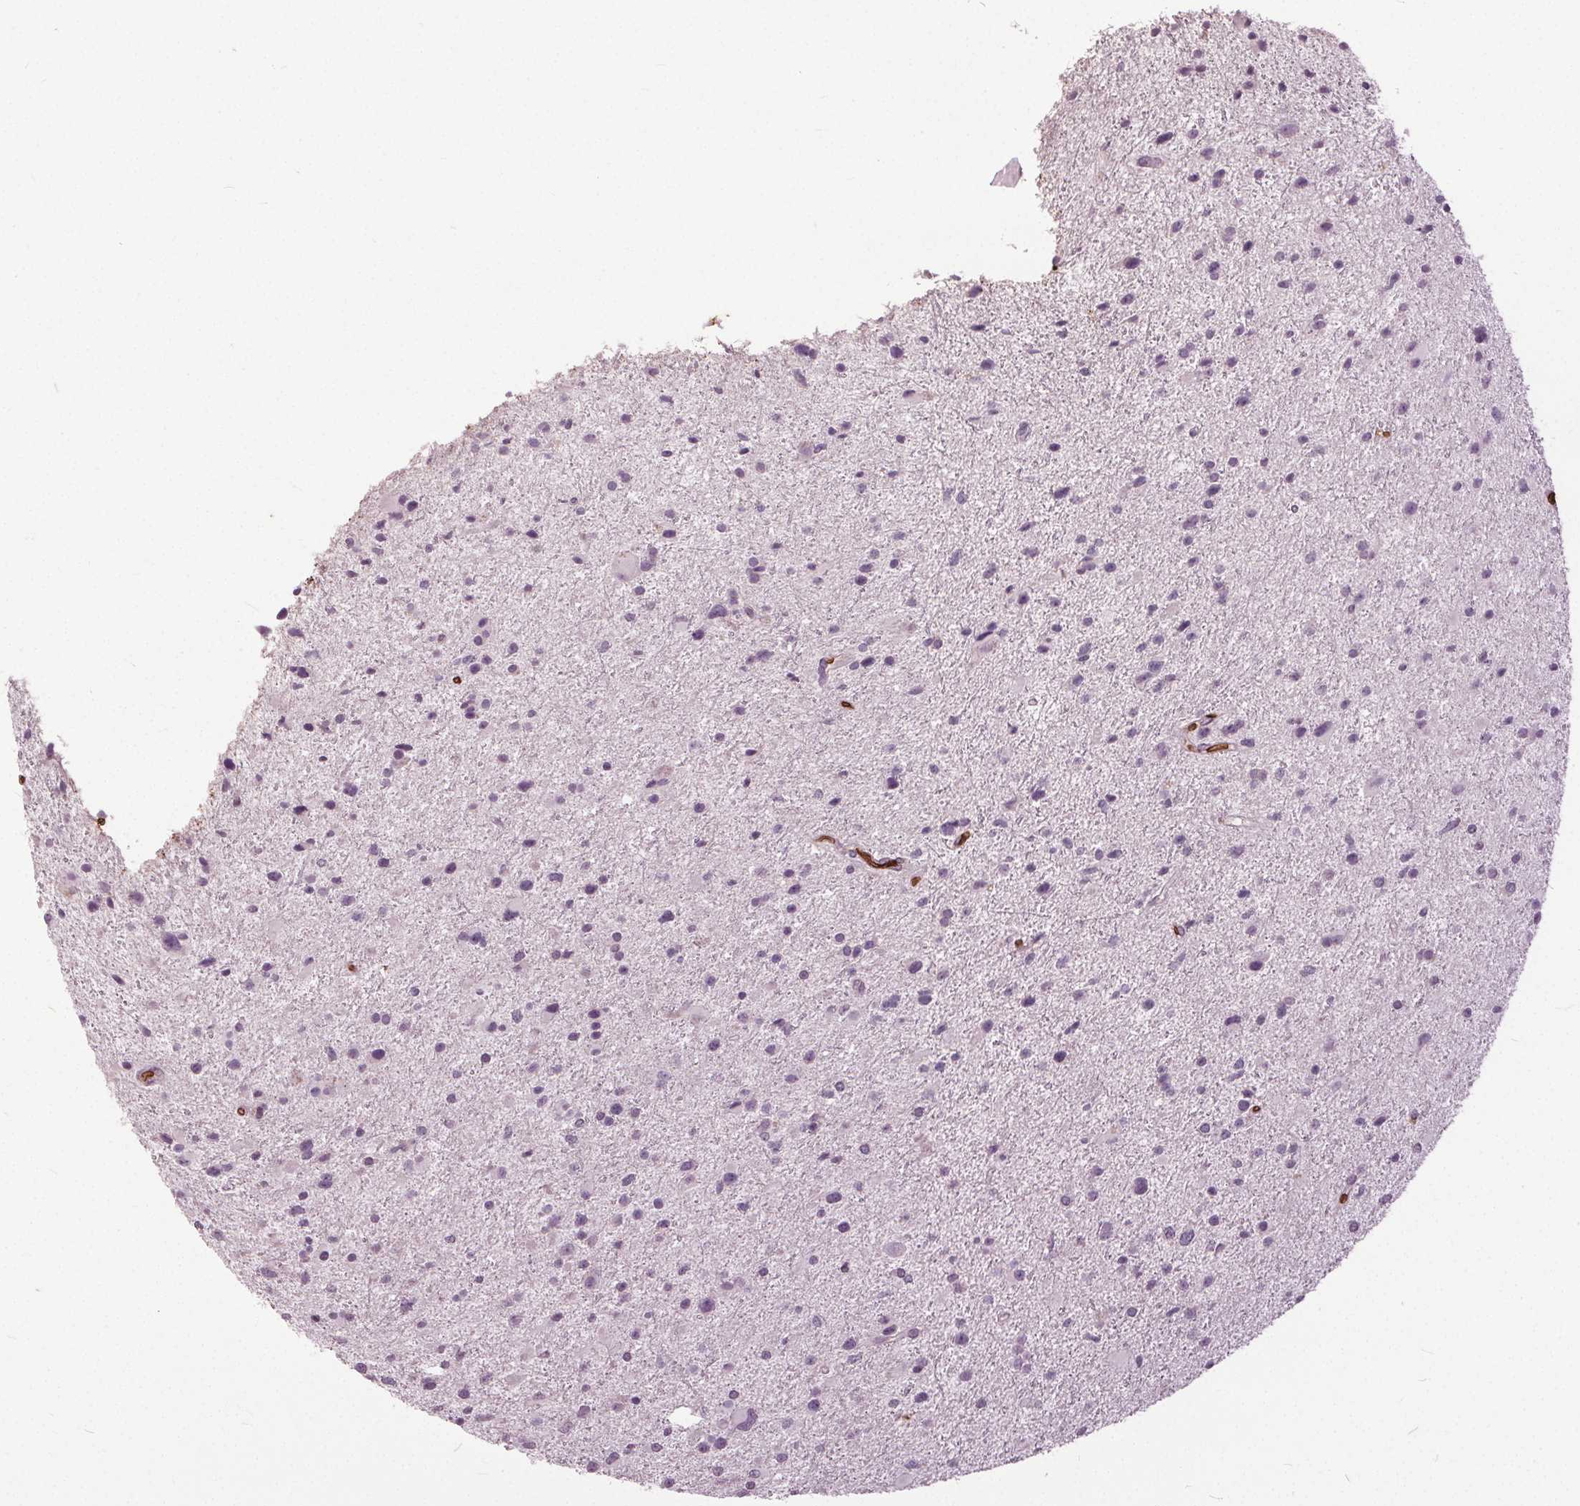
{"staining": {"intensity": "negative", "quantity": "none", "location": "none"}, "tissue": "glioma", "cell_type": "Tumor cells", "image_type": "cancer", "snomed": [{"axis": "morphology", "description": "Glioma, malignant, Low grade"}, {"axis": "topography", "description": "Brain"}], "caption": "Immunohistochemical staining of human glioma shows no significant expression in tumor cells.", "gene": "SLC4A1", "patient": {"sex": "female", "age": 32}}